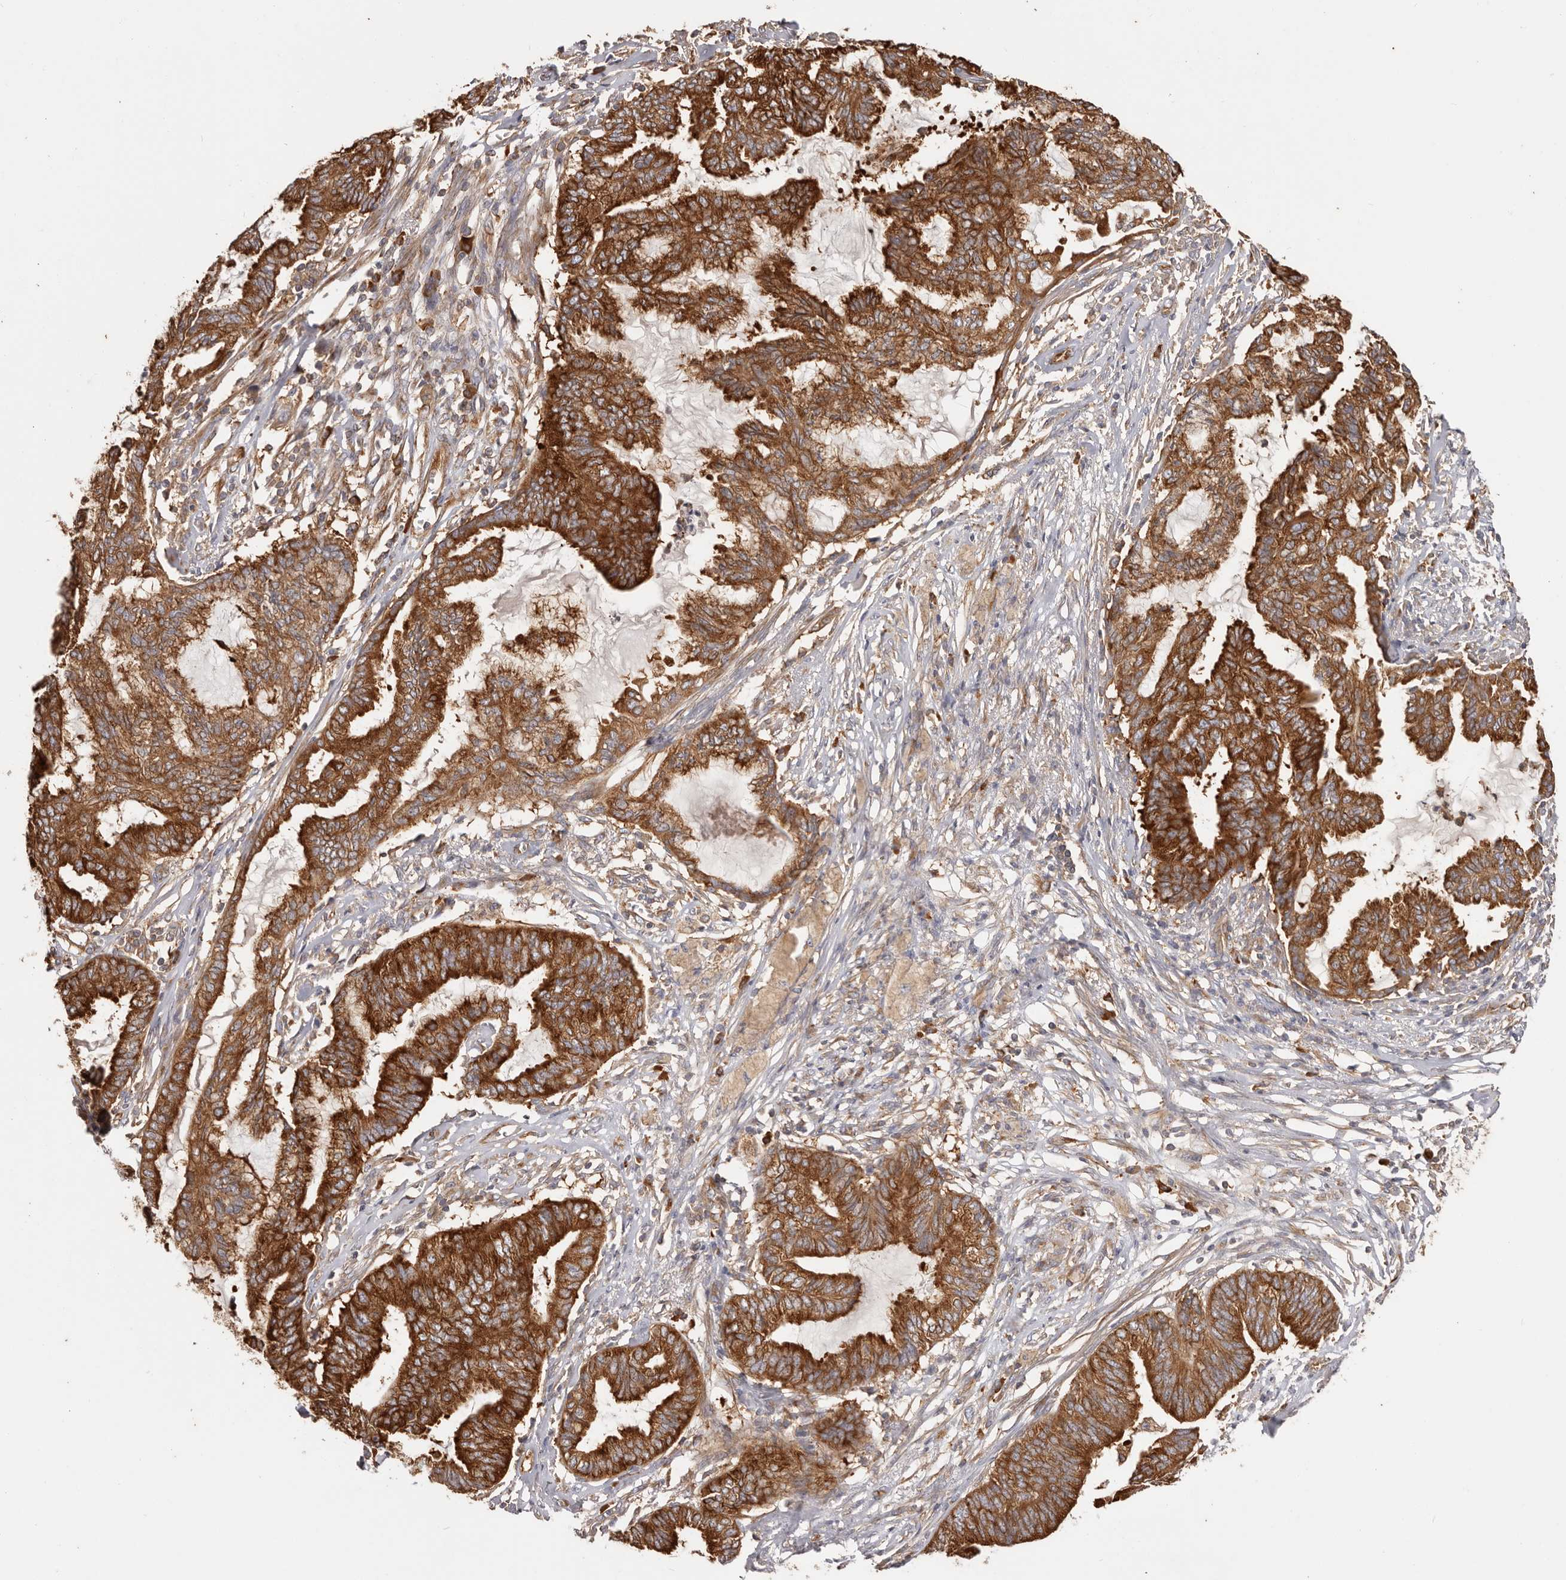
{"staining": {"intensity": "strong", "quantity": ">75%", "location": "cytoplasmic/membranous"}, "tissue": "endometrial cancer", "cell_type": "Tumor cells", "image_type": "cancer", "snomed": [{"axis": "morphology", "description": "Adenocarcinoma, NOS"}, {"axis": "topography", "description": "Endometrium"}], "caption": "Approximately >75% of tumor cells in endometrial cancer reveal strong cytoplasmic/membranous protein staining as visualized by brown immunohistochemical staining.", "gene": "EPRS1", "patient": {"sex": "female", "age": 86}}